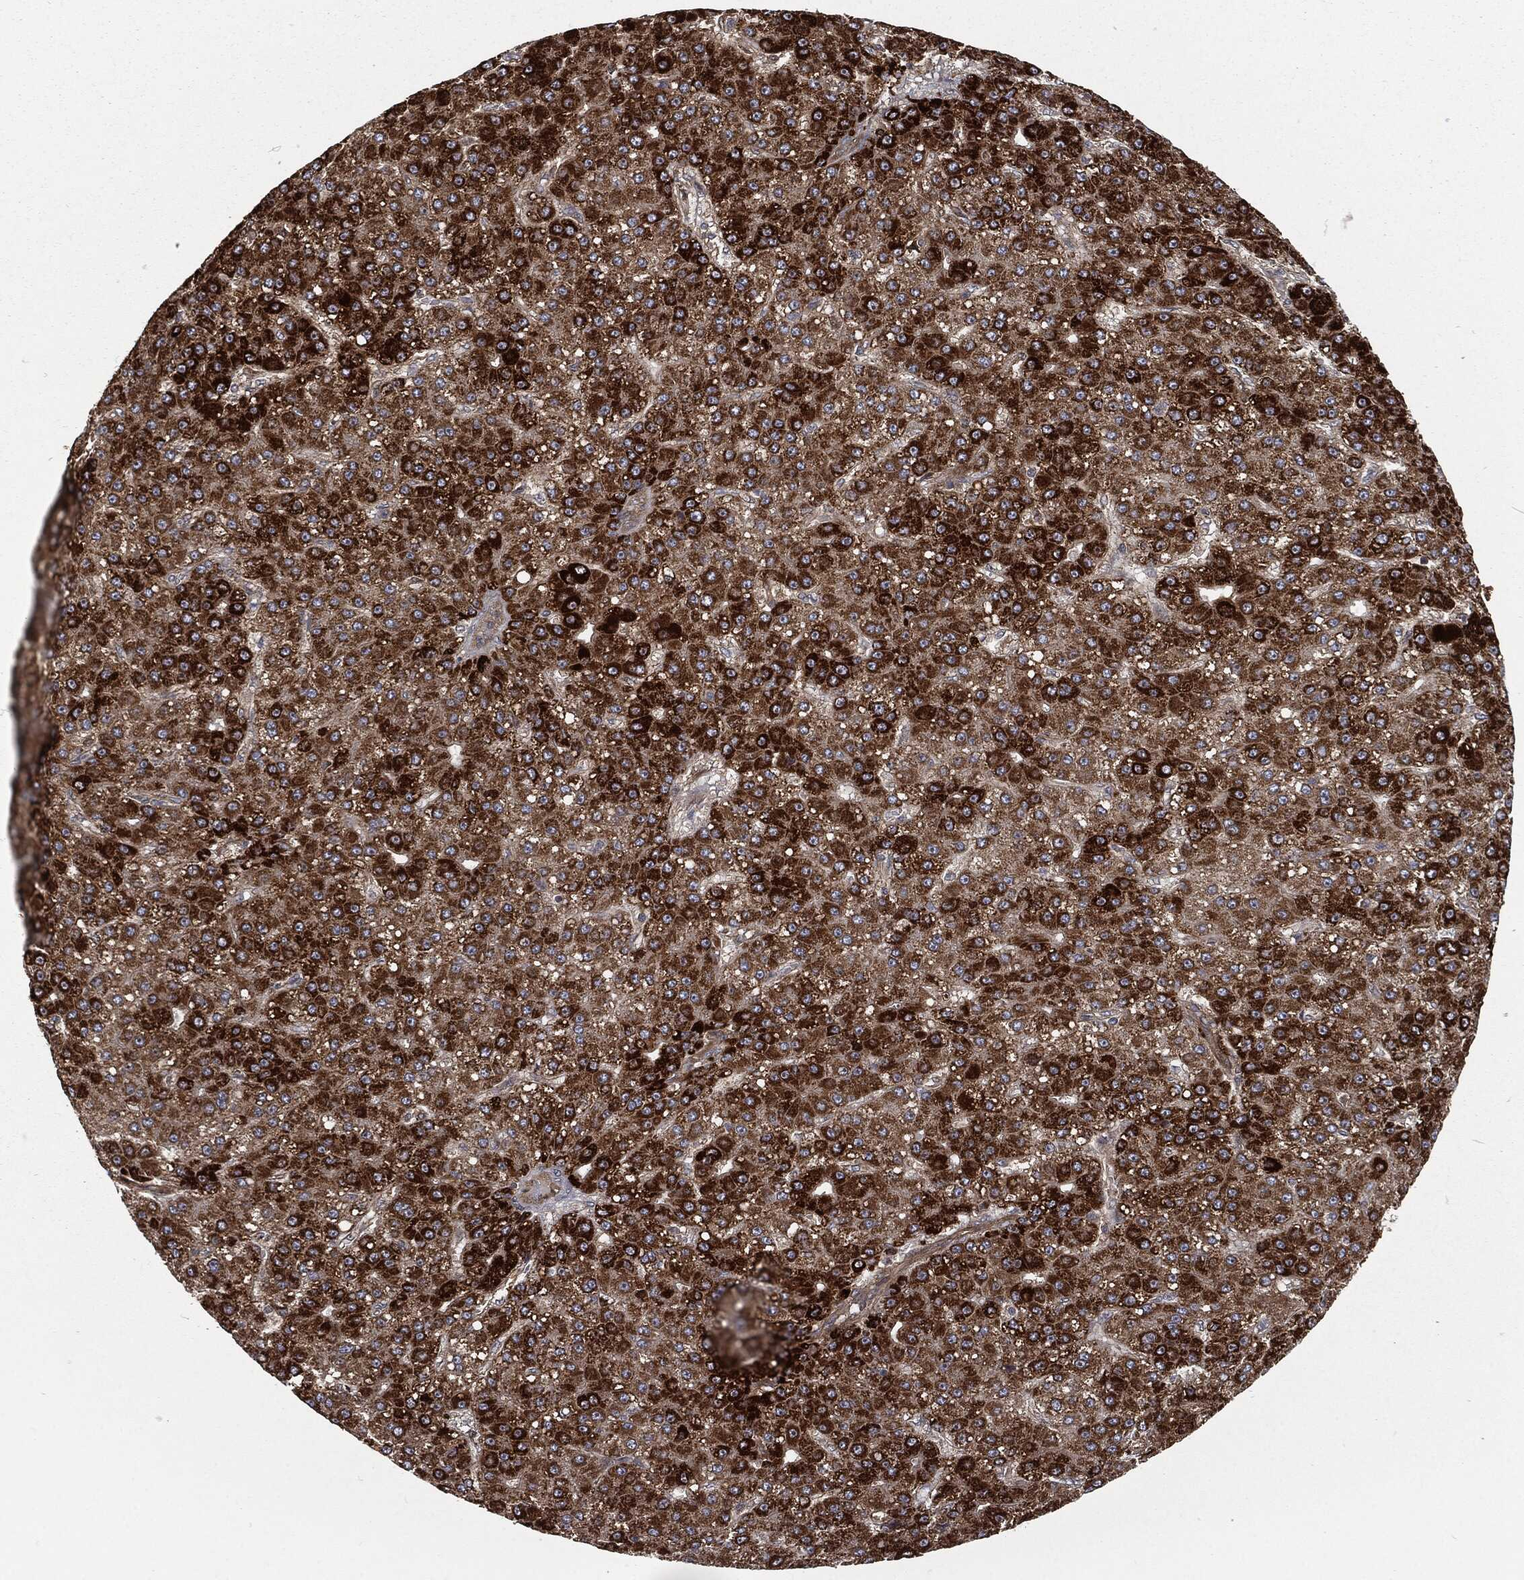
{"staining": {"intensity": "strong", "quantity": ">75%", "location": "cytoplasmic/membranous"}, "tissue": "liver cancer", "cell_type": "Tumor cells", "image_type": "cancer", "snomed": [{"axis": "morphology", "description": "Carcinoma, Hepatocellular, NOS"}, {"axis": "topography", "description": "Liver"}], "caption": "Immunohistochemical staining of hepatocellular carcinoma (liver) demonstrates strong cytoplasmic/membranous protein positivity in about >75% of tumor cells.", "gene": "RFTN1", "patient": {"sex": "male", "age": 67}}